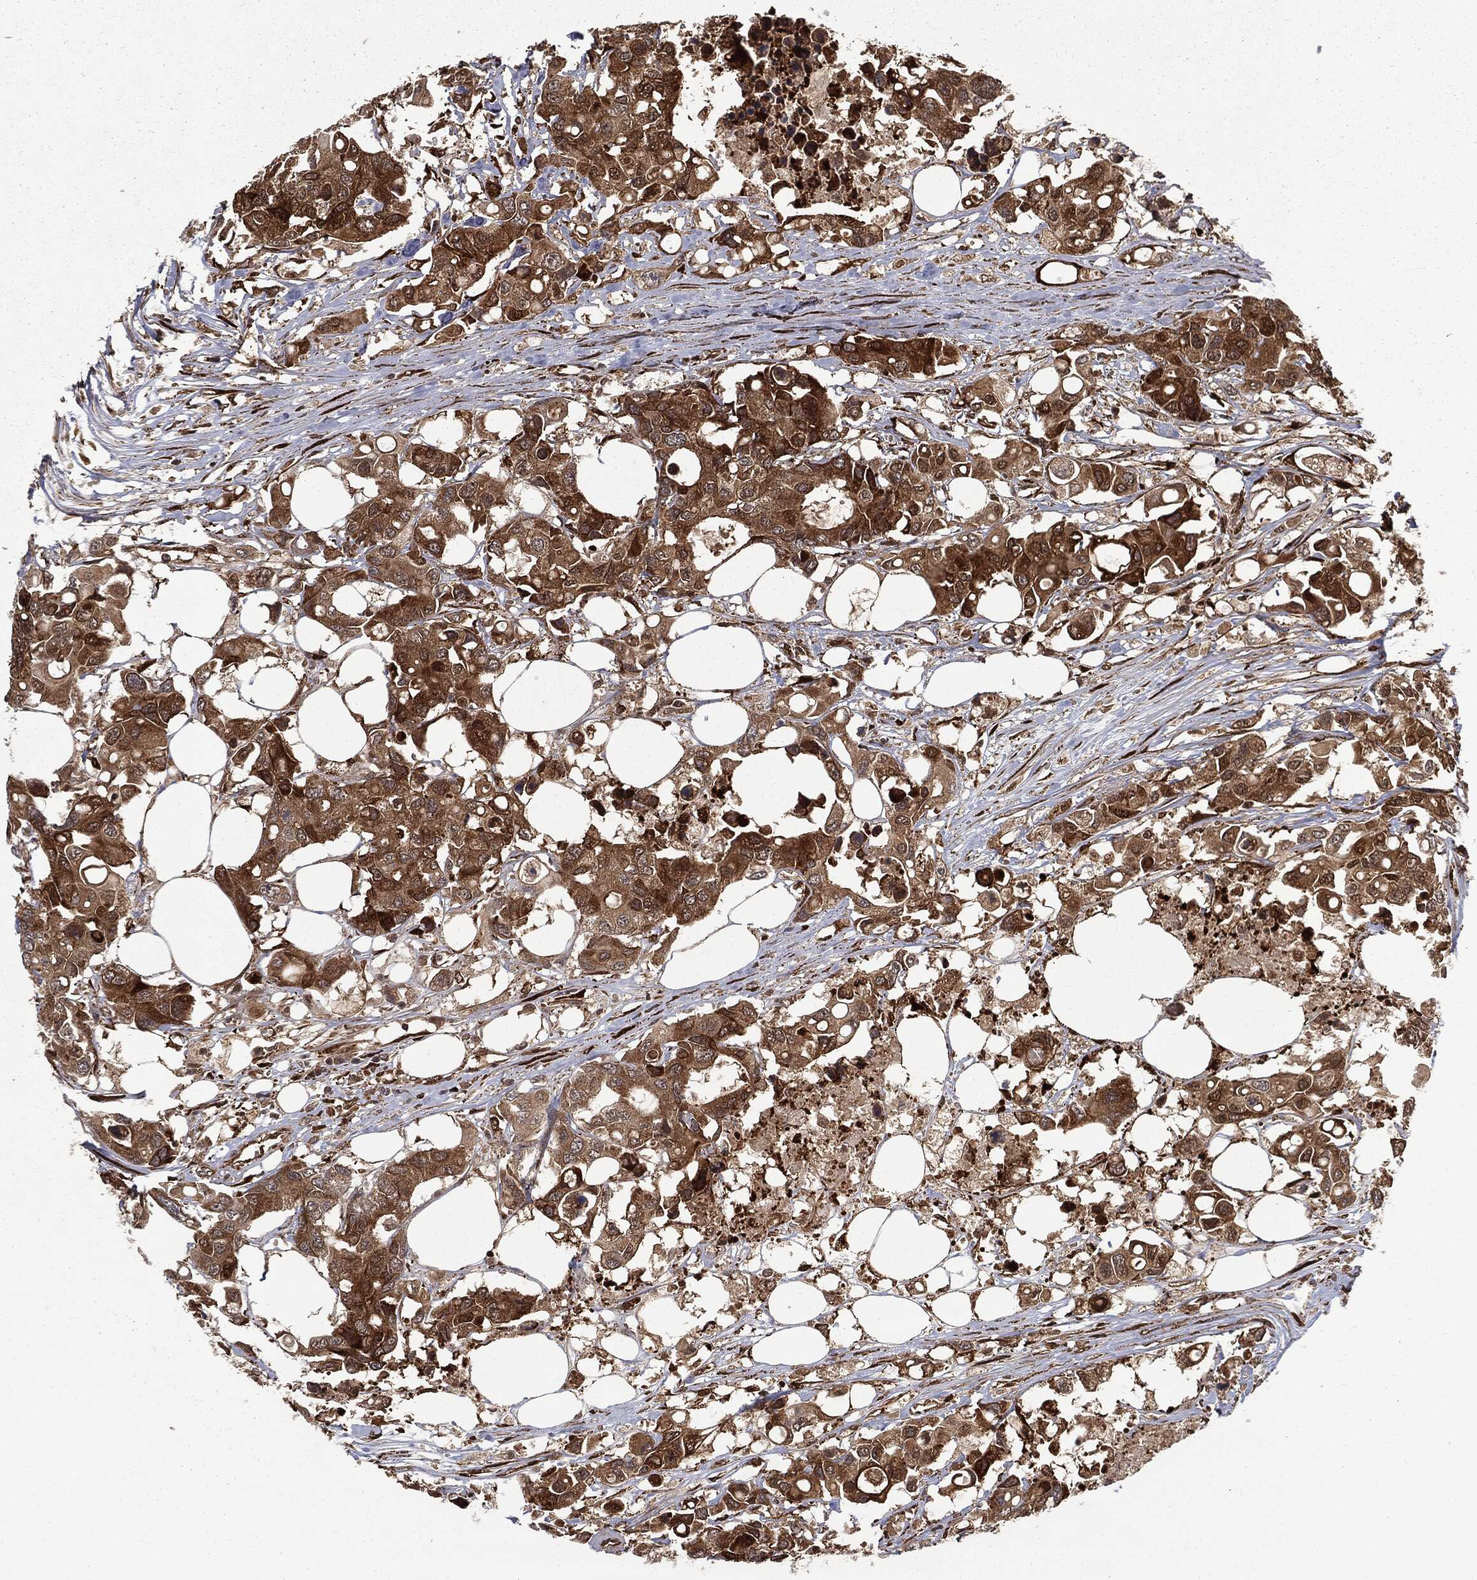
{"staining": {"intensity": "strong", "quantity": ">75%", "location": "cytoplasmic/membranous"}, "tissue": "colorectal cancer", "cell_type": "Tumor cells", "image_type": "cancer", "snomed": [{"axis": "morphology", "description": "Adenocarcinoma, NOS"}, {"axis": "topography", "description": "Colon"}], "caption": "This histopathology image displays immunohistochemistry (IHC) staining of human colorectal cancer, with high strong cytoplasmic/membranous expression in about >75% of tumor cells.", "gene": "RANBP9", "patient": {"sex": "male", "age": 77}}